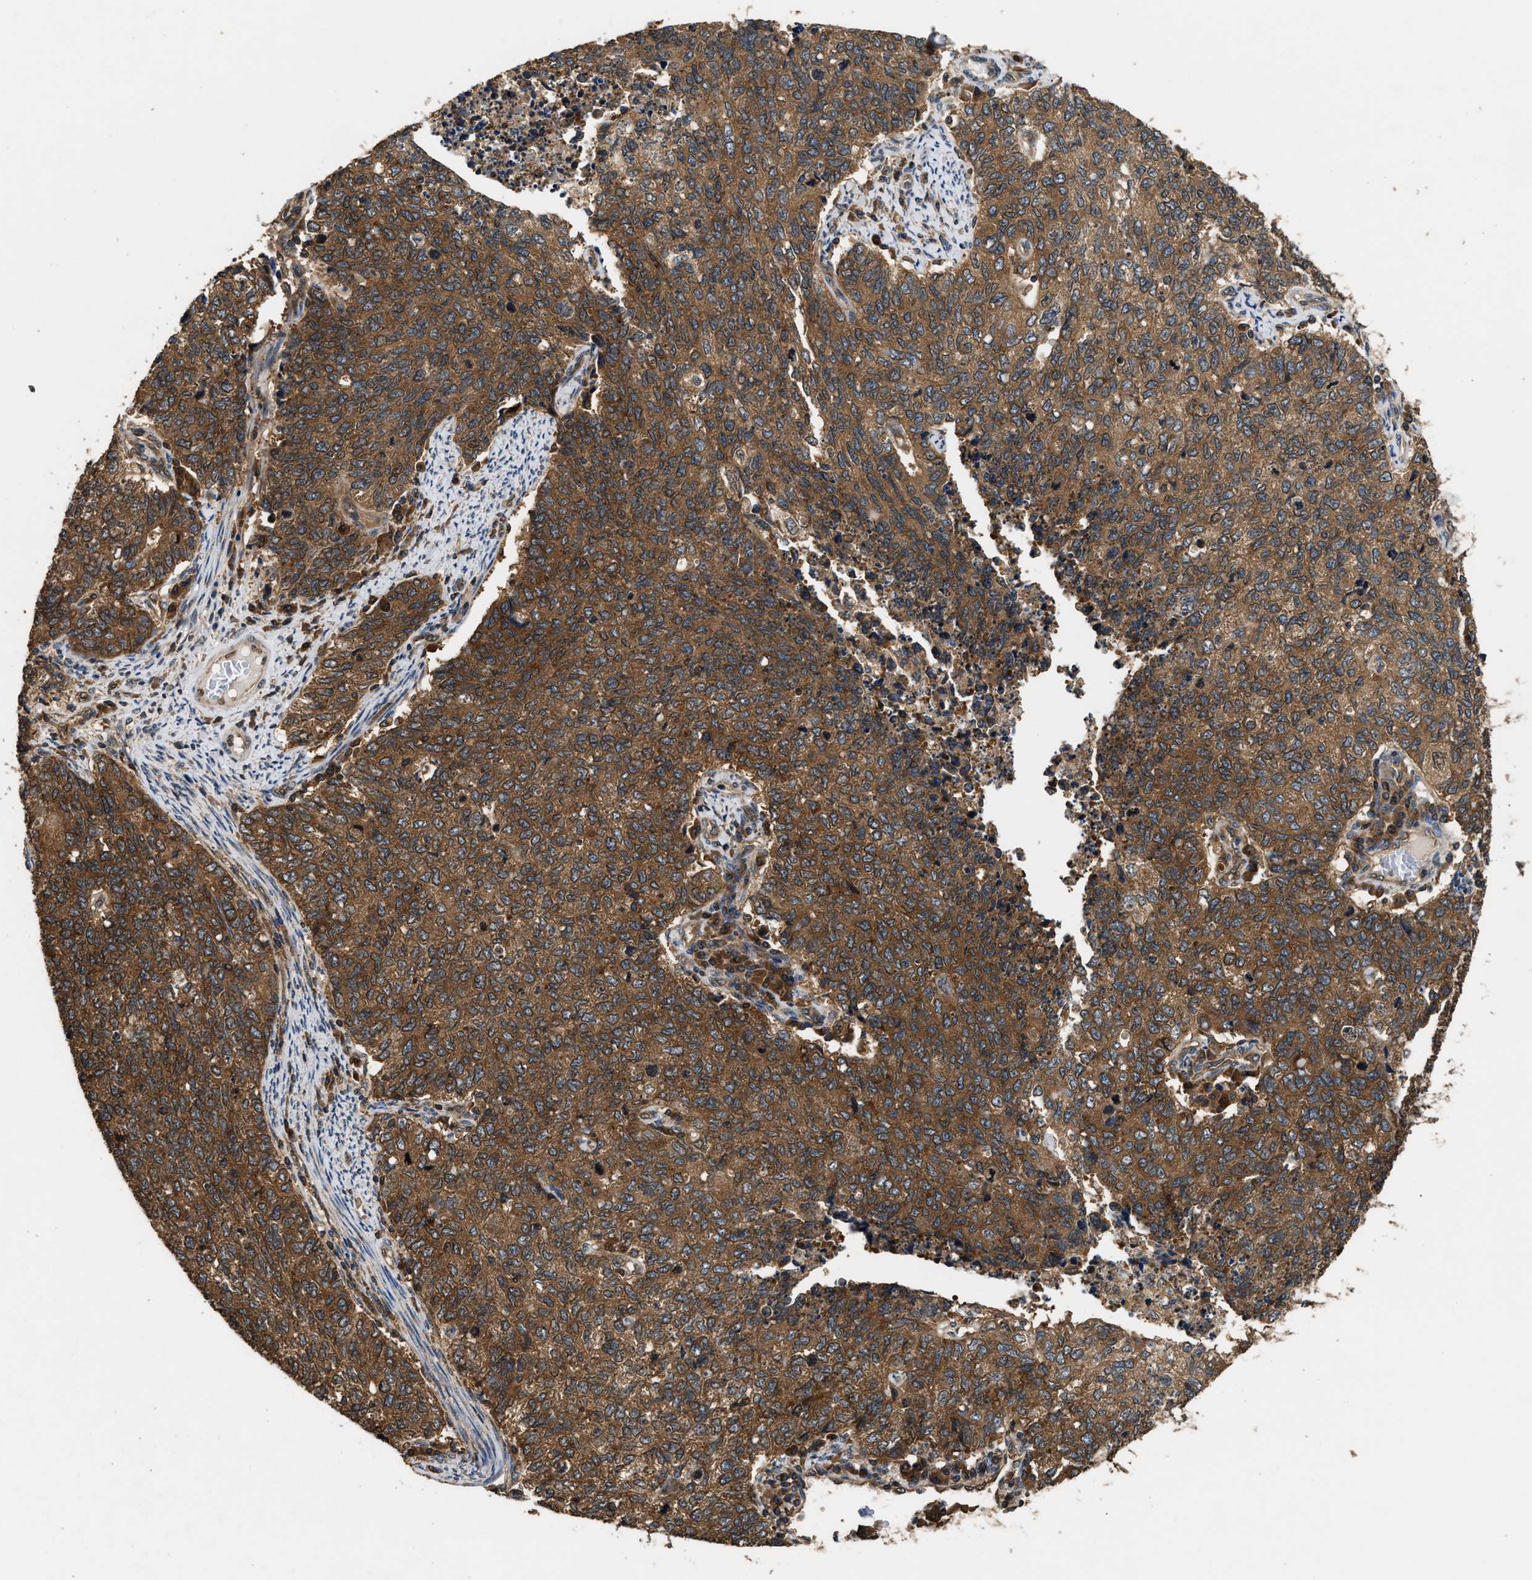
{"staining": {"intensity": "moderate", "quantity": ">75%", "location": "cytoplasmic/membranous"}, "tissue": "cervical cancer", "cell_type": "Tumor cells", "image_type": "cancer", "snomed": [{"axis": "morphology", "description": "Squamous cell carcinoma, NOS"}, {"axis": "topography", "description": "Cervix"}], "caption": "Immunohistochemistry (IHC) photomicrograph of cervical cancer (squamous cell carcinoma) stained for a protein (brown), which demonstrates medium levels of moderate cytoplasmic/membranous positivity in approximately >75% of tumor cells.", "gene": "DNAJC2", "patient": {"sex": "female", "age": 63}}